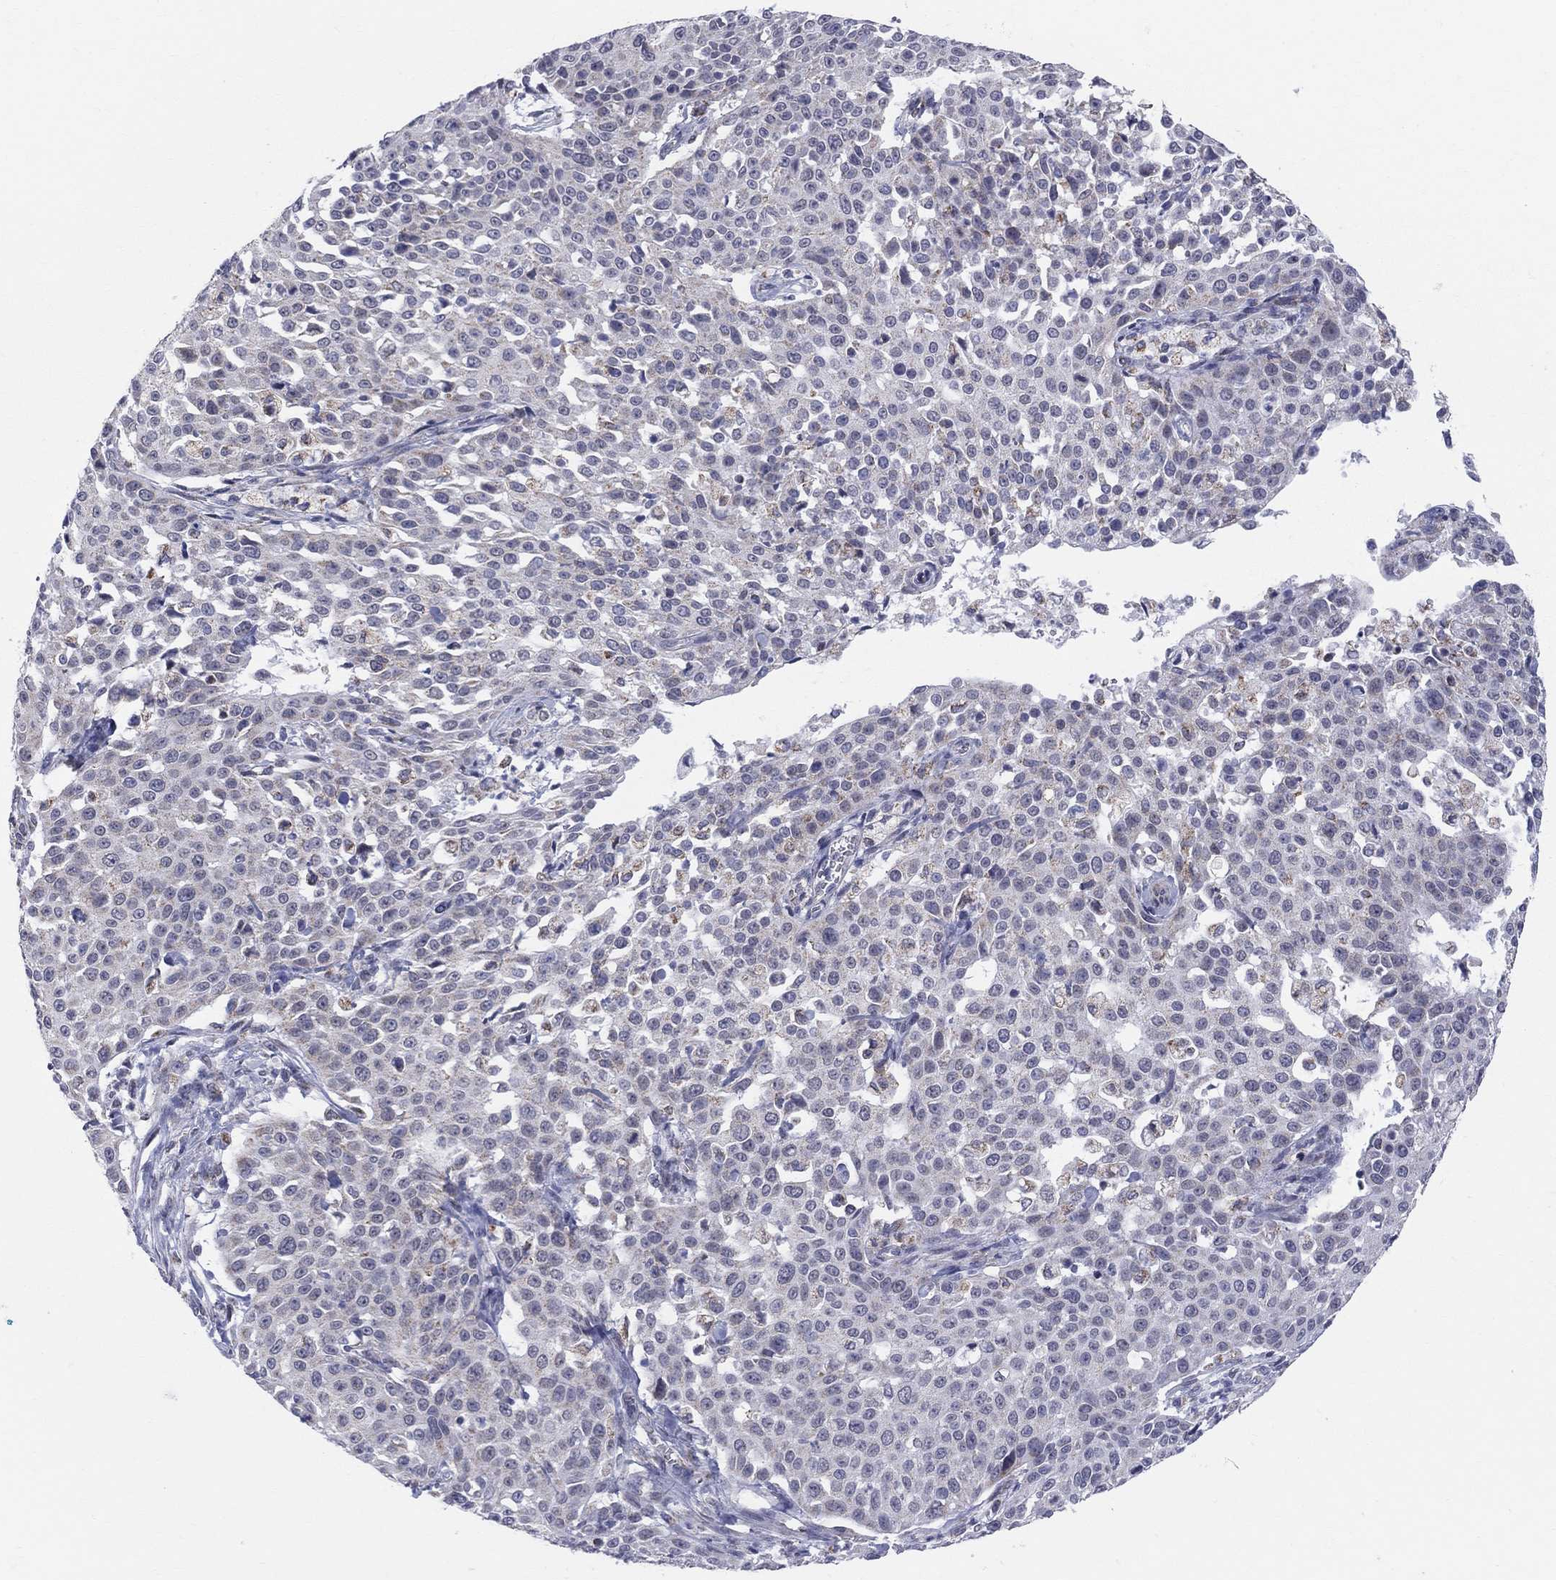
{"staining": {"intensity": "negative", "quantity": "none", "location": "none"}, "tissue": "cervical cancer", "cell_type": "Tumor cells", "image_type": "cancer", "snomed": [{"axis": "morphology", "description": "Squamous cell carcinoma, NOS"}, {"axis": "topography", "description": "Cervix"}], "caption": "Tumor cells are negative for brown protein staining in cervical cancer.", "gene": "KISS1R", "patient": {"sex": "female", "age": 26}}